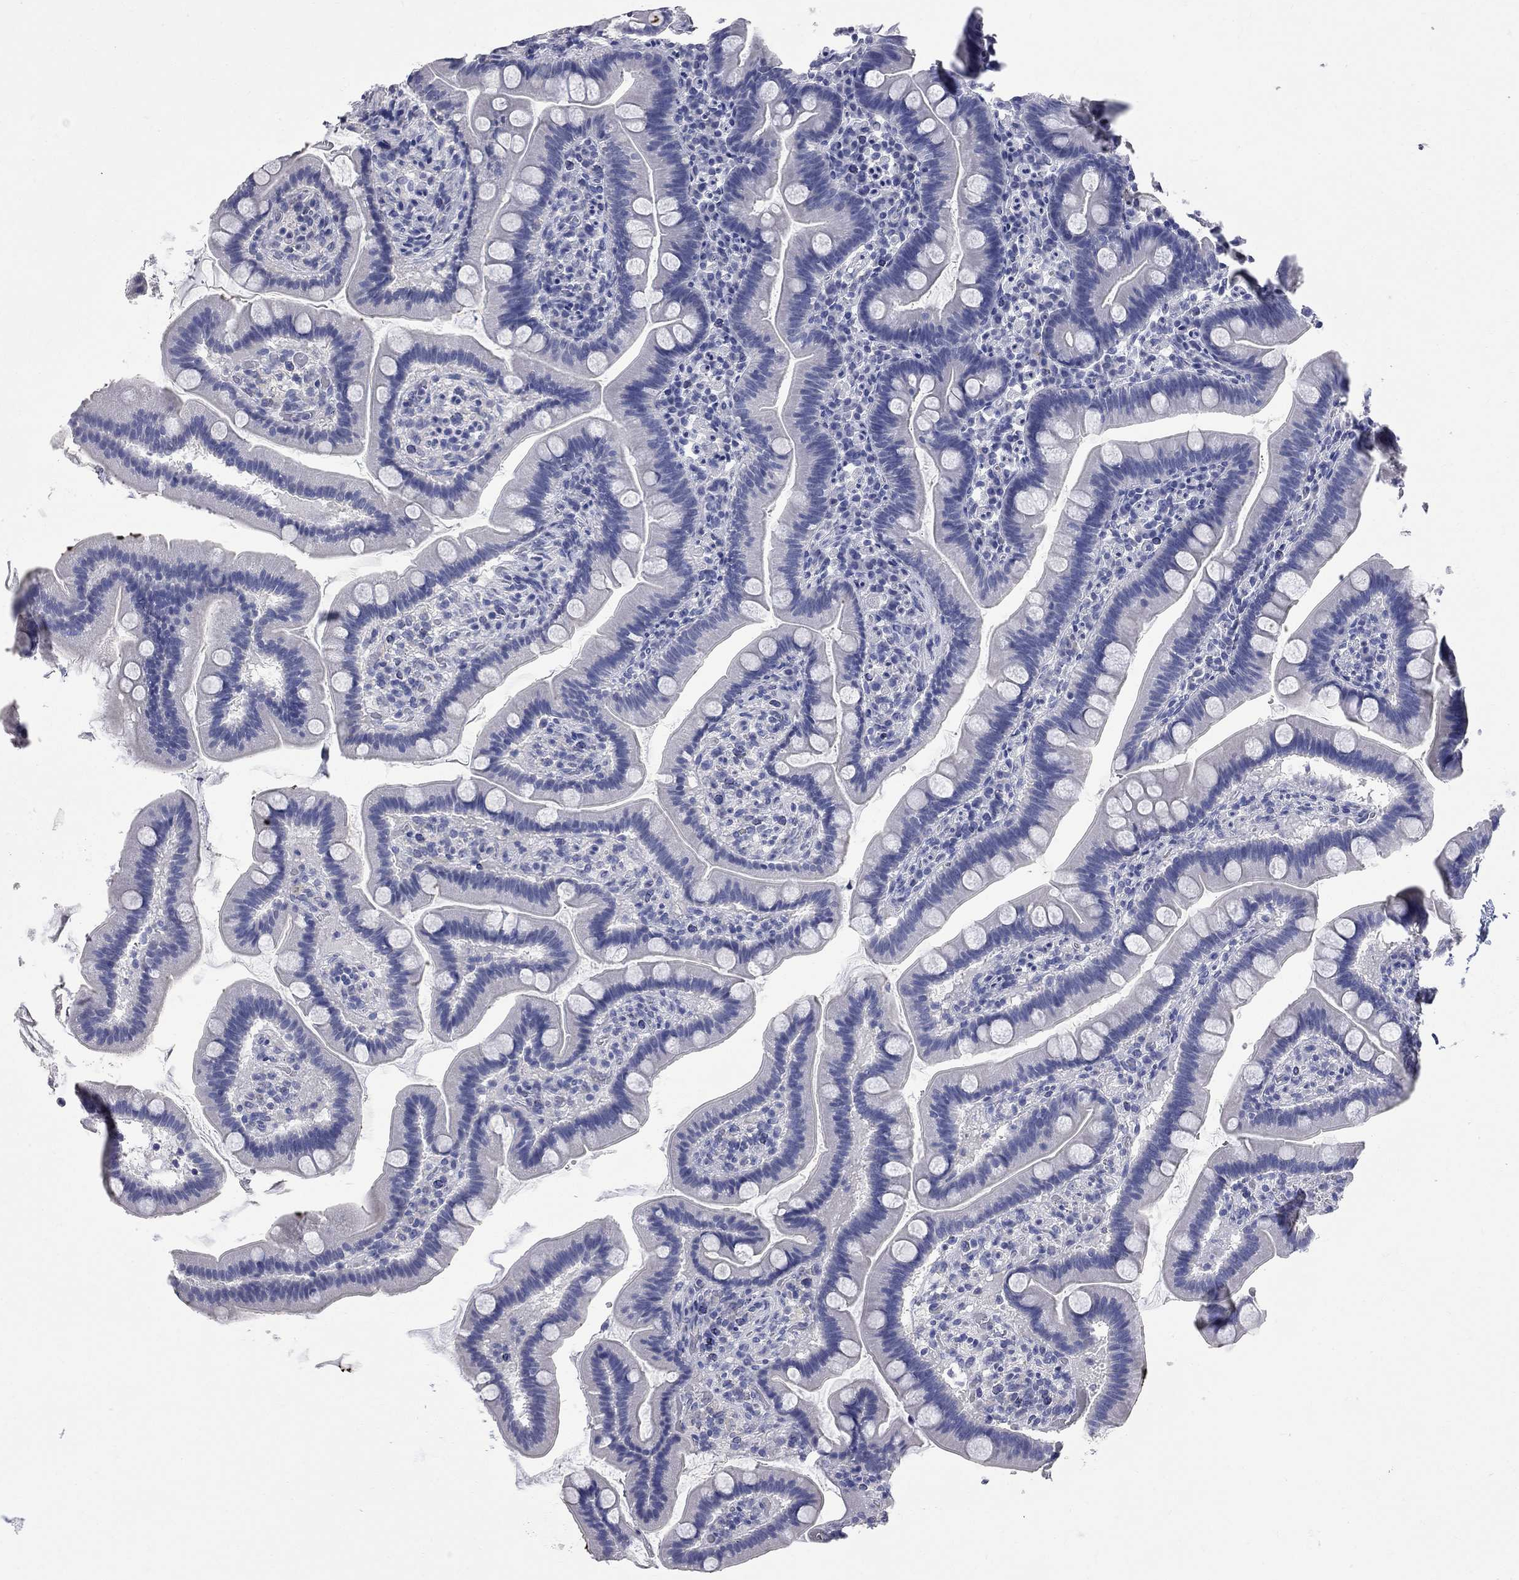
{"staining": {"intensity": "negative", "quantity": "none", "location": "none"}, "tissue": "duodenum", "cell_type": "Glandular cells", "image_type": "normal", "snomed": [{"axis": "morphology", "description": "Normal tissue, NOS"}, {"axis": "topography", "description": "Duodenum"}], "caption": "Photomicrograph shows no significant protein expression in glandular cells of normal duodenum.", "gene": "FAM221B", "patient": {"sex": "male", "age": 59}}